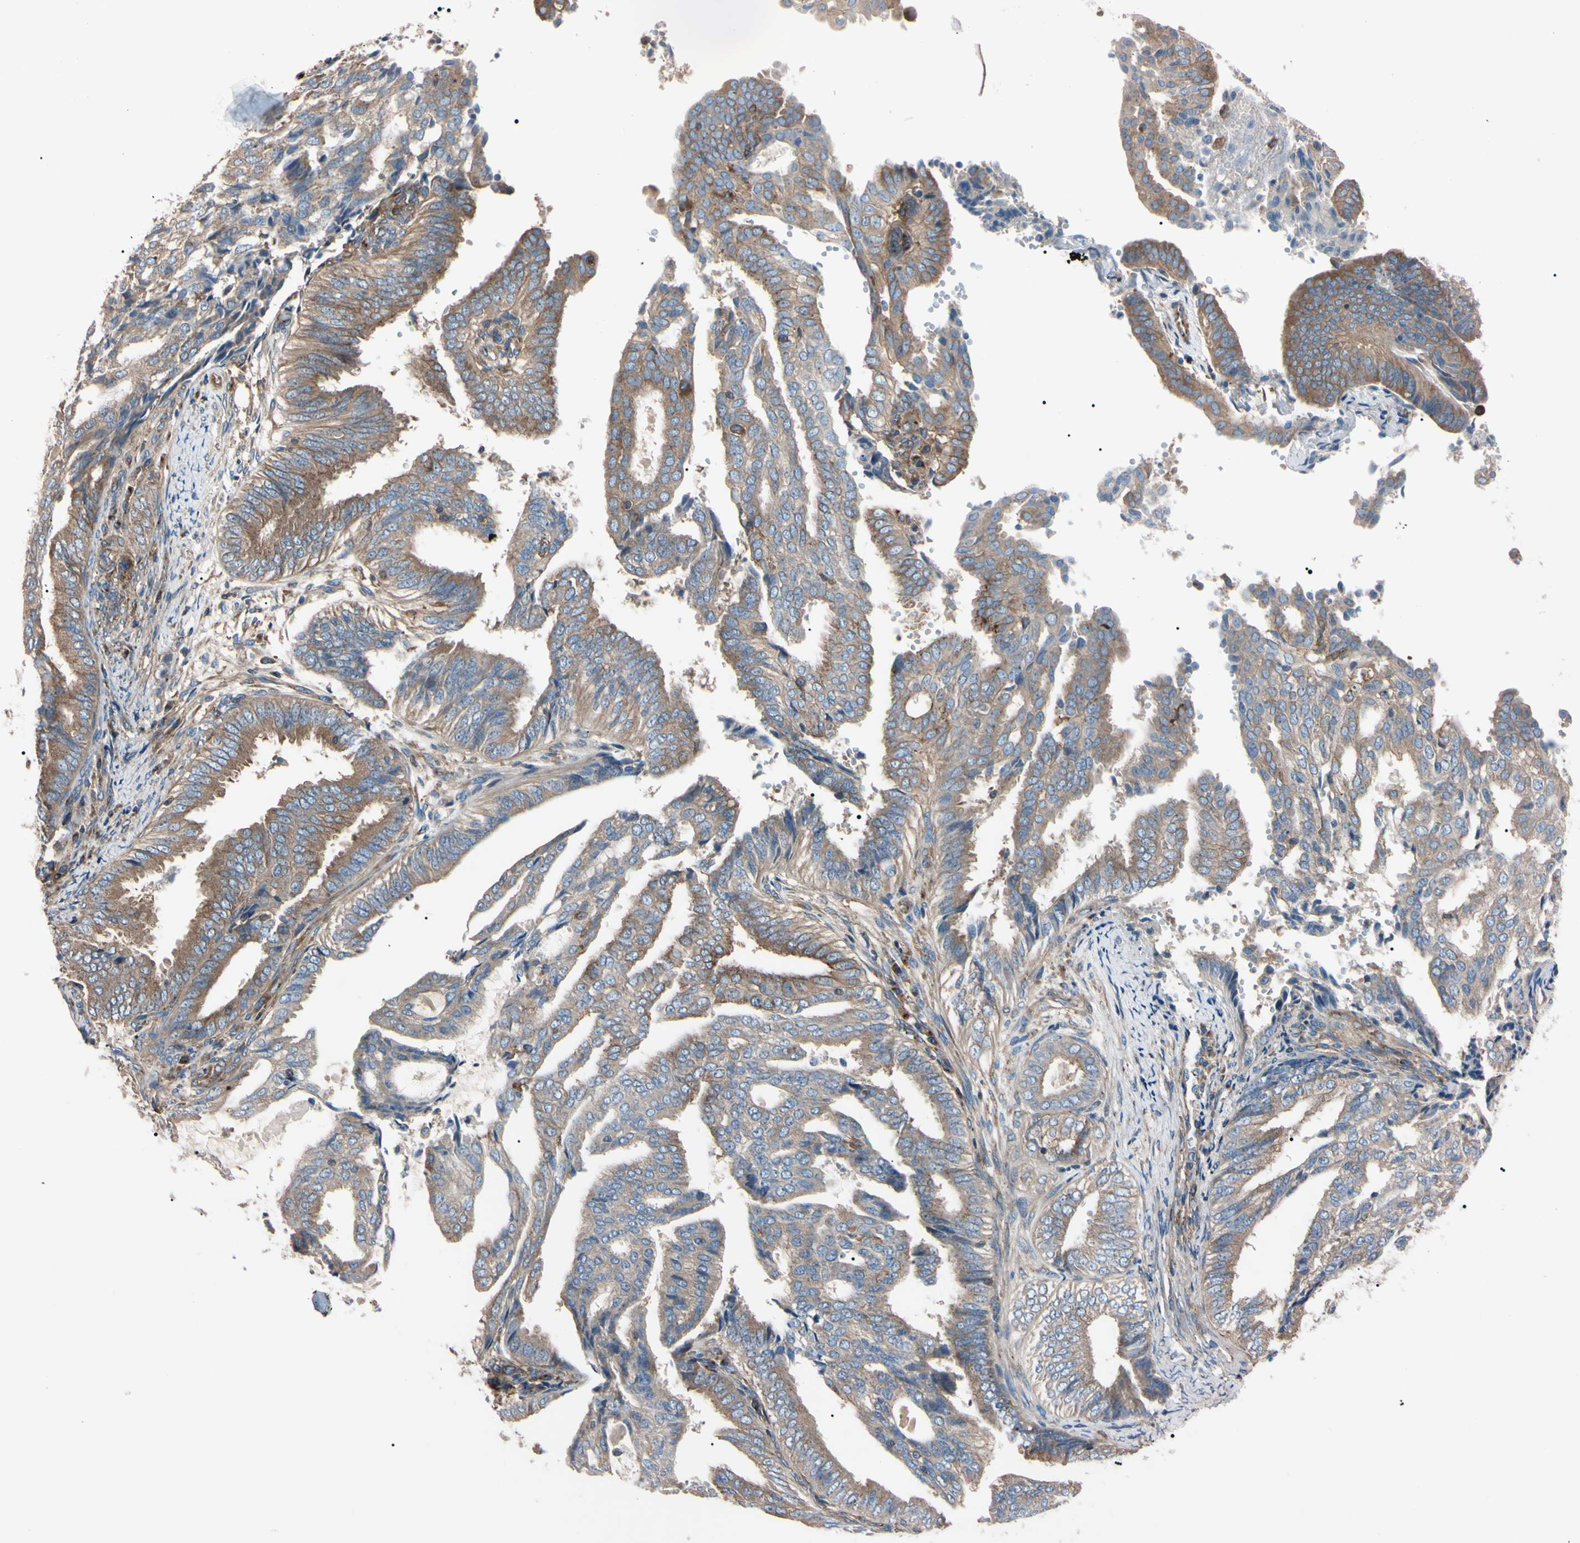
{"staining": {"intensity": "weak", "quantity": ">75%", "location": "cytoplasmic/membranous"}, "tissue": "endometrial cancer", "cell_type": "Tumor cells", "image_type": "cancer", "snomed": [{"axis": "morphology", "description": "Adenocarcinoma, NOS"}, {"axis": "topography", "description": "Endometrium"}], "caption": "Protein analysis of adenocarcinoma (endometrial) tissue reveals weak cytoplasmic/membranous staining in about >75% of tumor cells.", "gene": "PRKACA", "patient": {"sex": "female", "age": 58}}